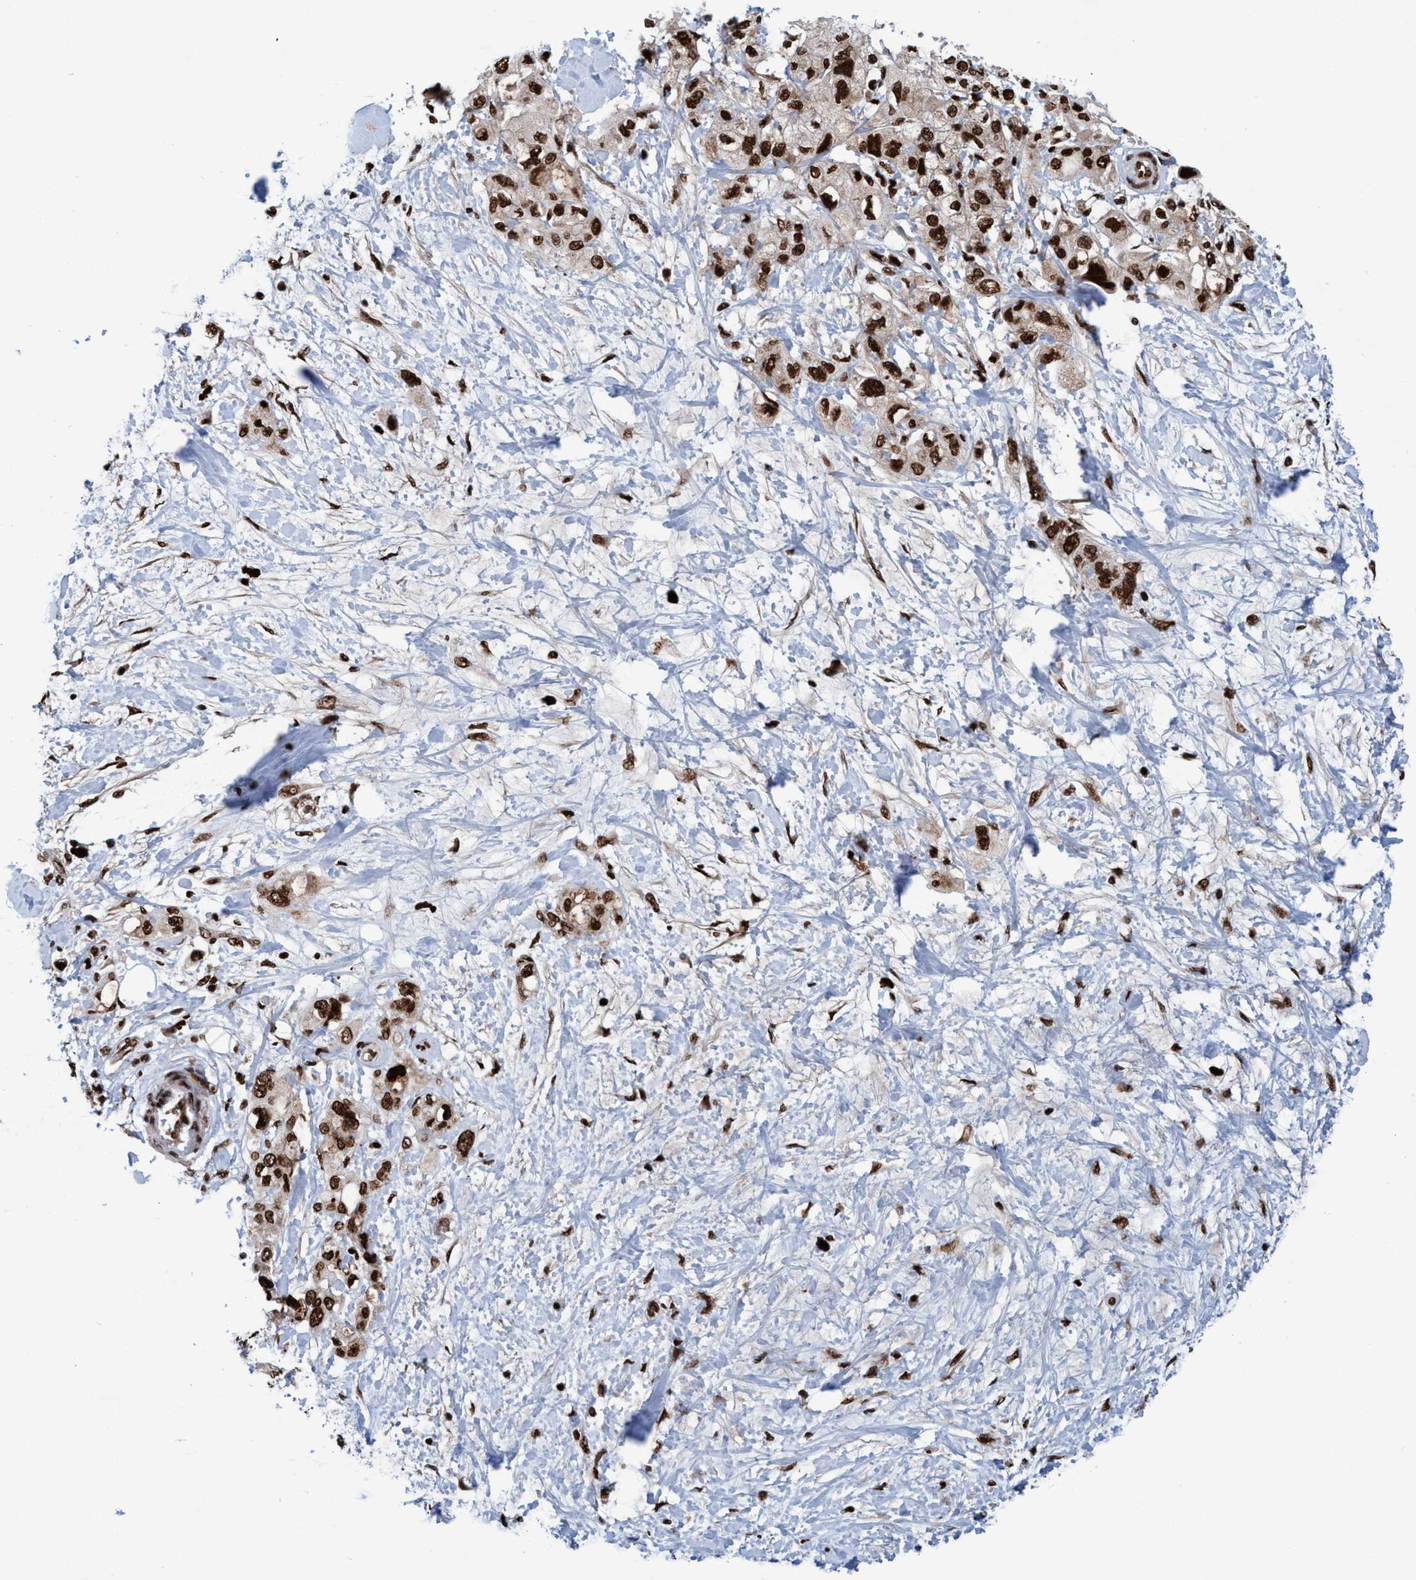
{"staining": {"intensity": "strong", "quantity": ">75%", "location": "nuclear"}, "tissue": "pancreatic cancer", "cell_type": "Tumor cells", "image_type": "cancer", "snomed": [{"axis": "morphology", "description": "Adenocarcinoma, NOS"}, {"axis": "topography", "description": "Pancreas"}], "caption": "Pancreatic adenocarcinoma stained with a brown dye exhibits strong nuclear positive staining in approximately >75% of tumor cells.", "gene": "TOPBP1", "patient": {"sex": "female", "age": 56}}